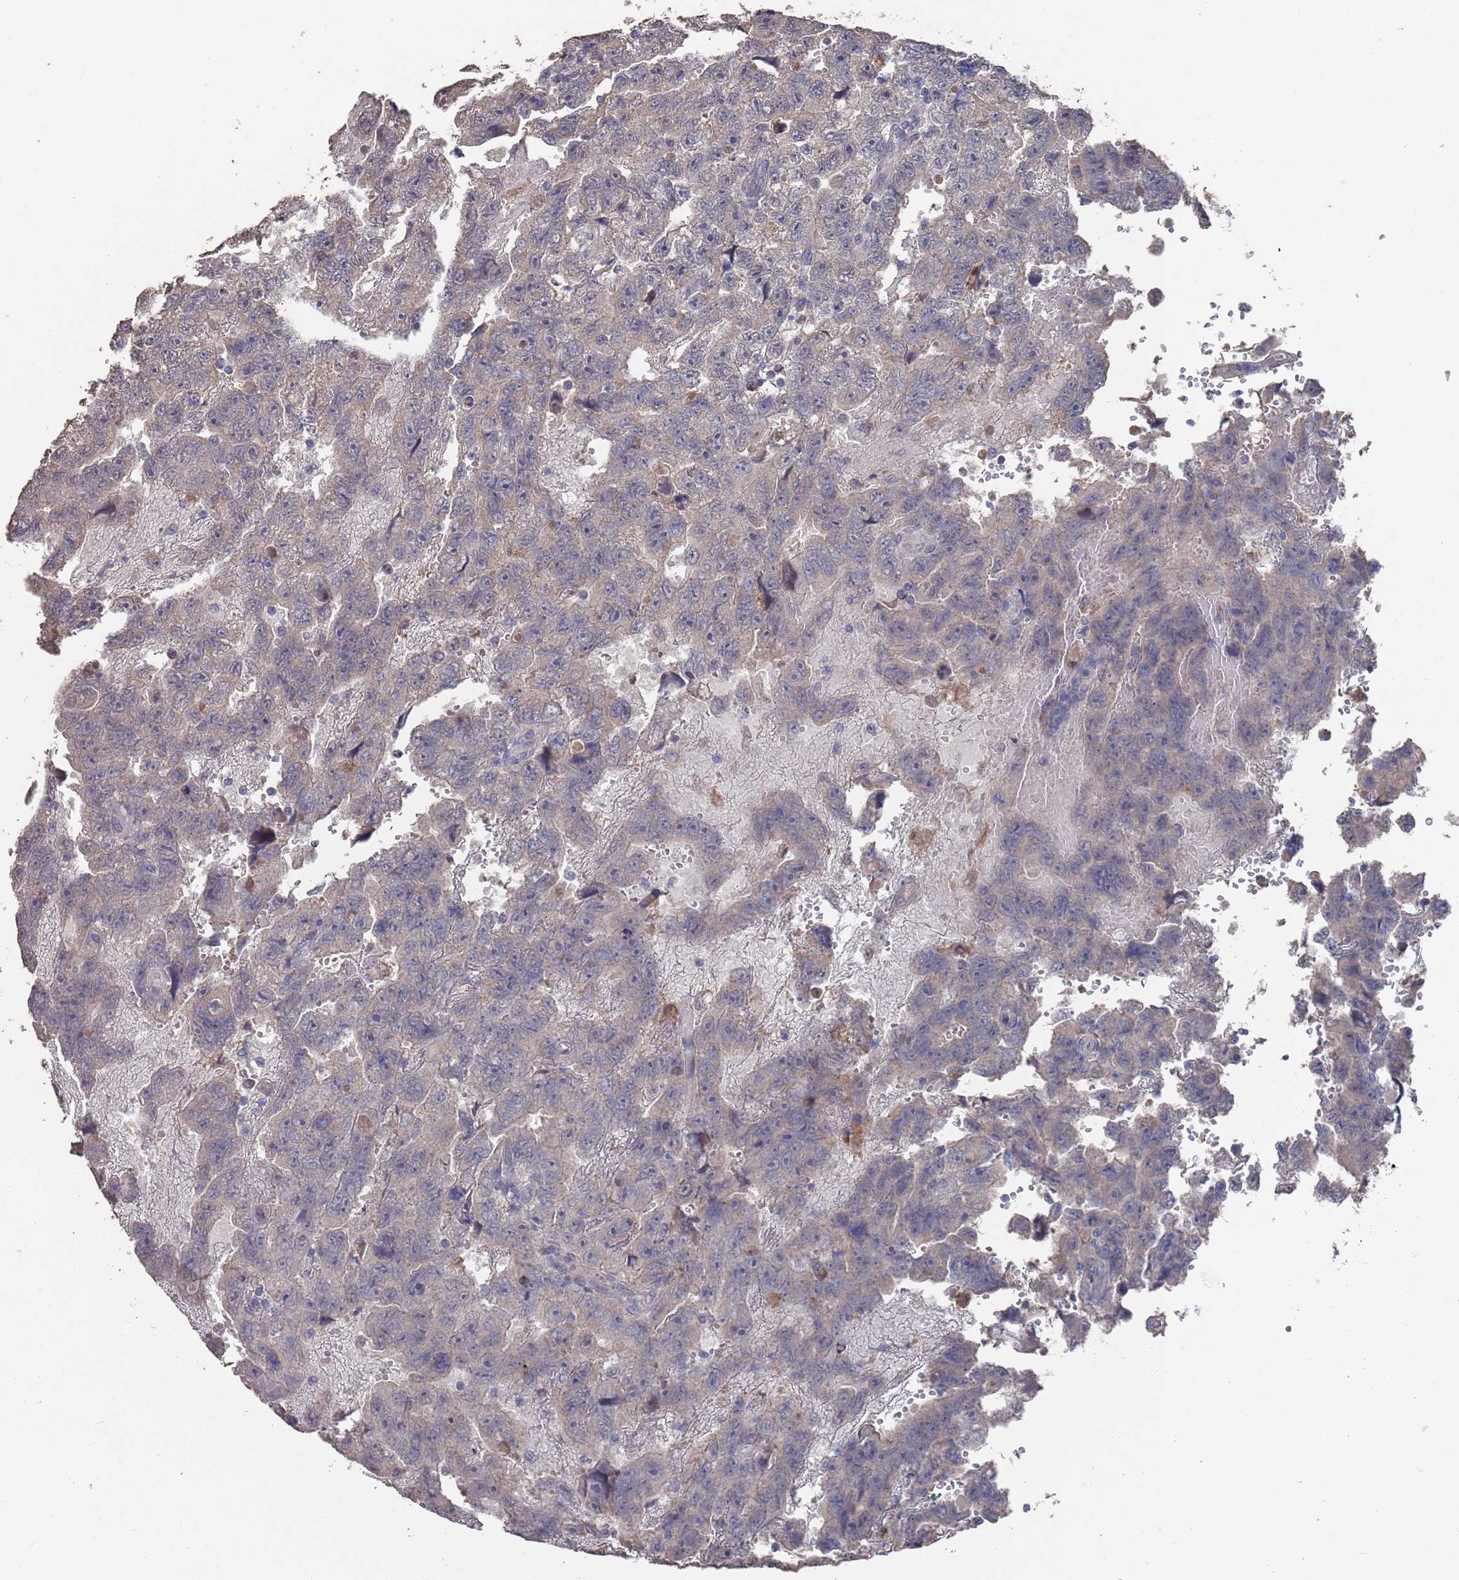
{"staining": {"intensity": "negative", "quantity": "none", "location": "none"}, "tissue": "testis cancer", "cell_type": "Tumor cells", "image_type": "cancer", "snomed": [{"axis": "morphology", "description": "Carcinoma, Embryonal, NOS"}, {"axis": "topography", "description": "Testis"}], "caption": "Testis cancer (embryonal carcinoma) was stained to show a protein in brown. There is no significant staining in tumor cells.", "gene": "BTBD18", "patient": {"sex": "male", "age": 45}}